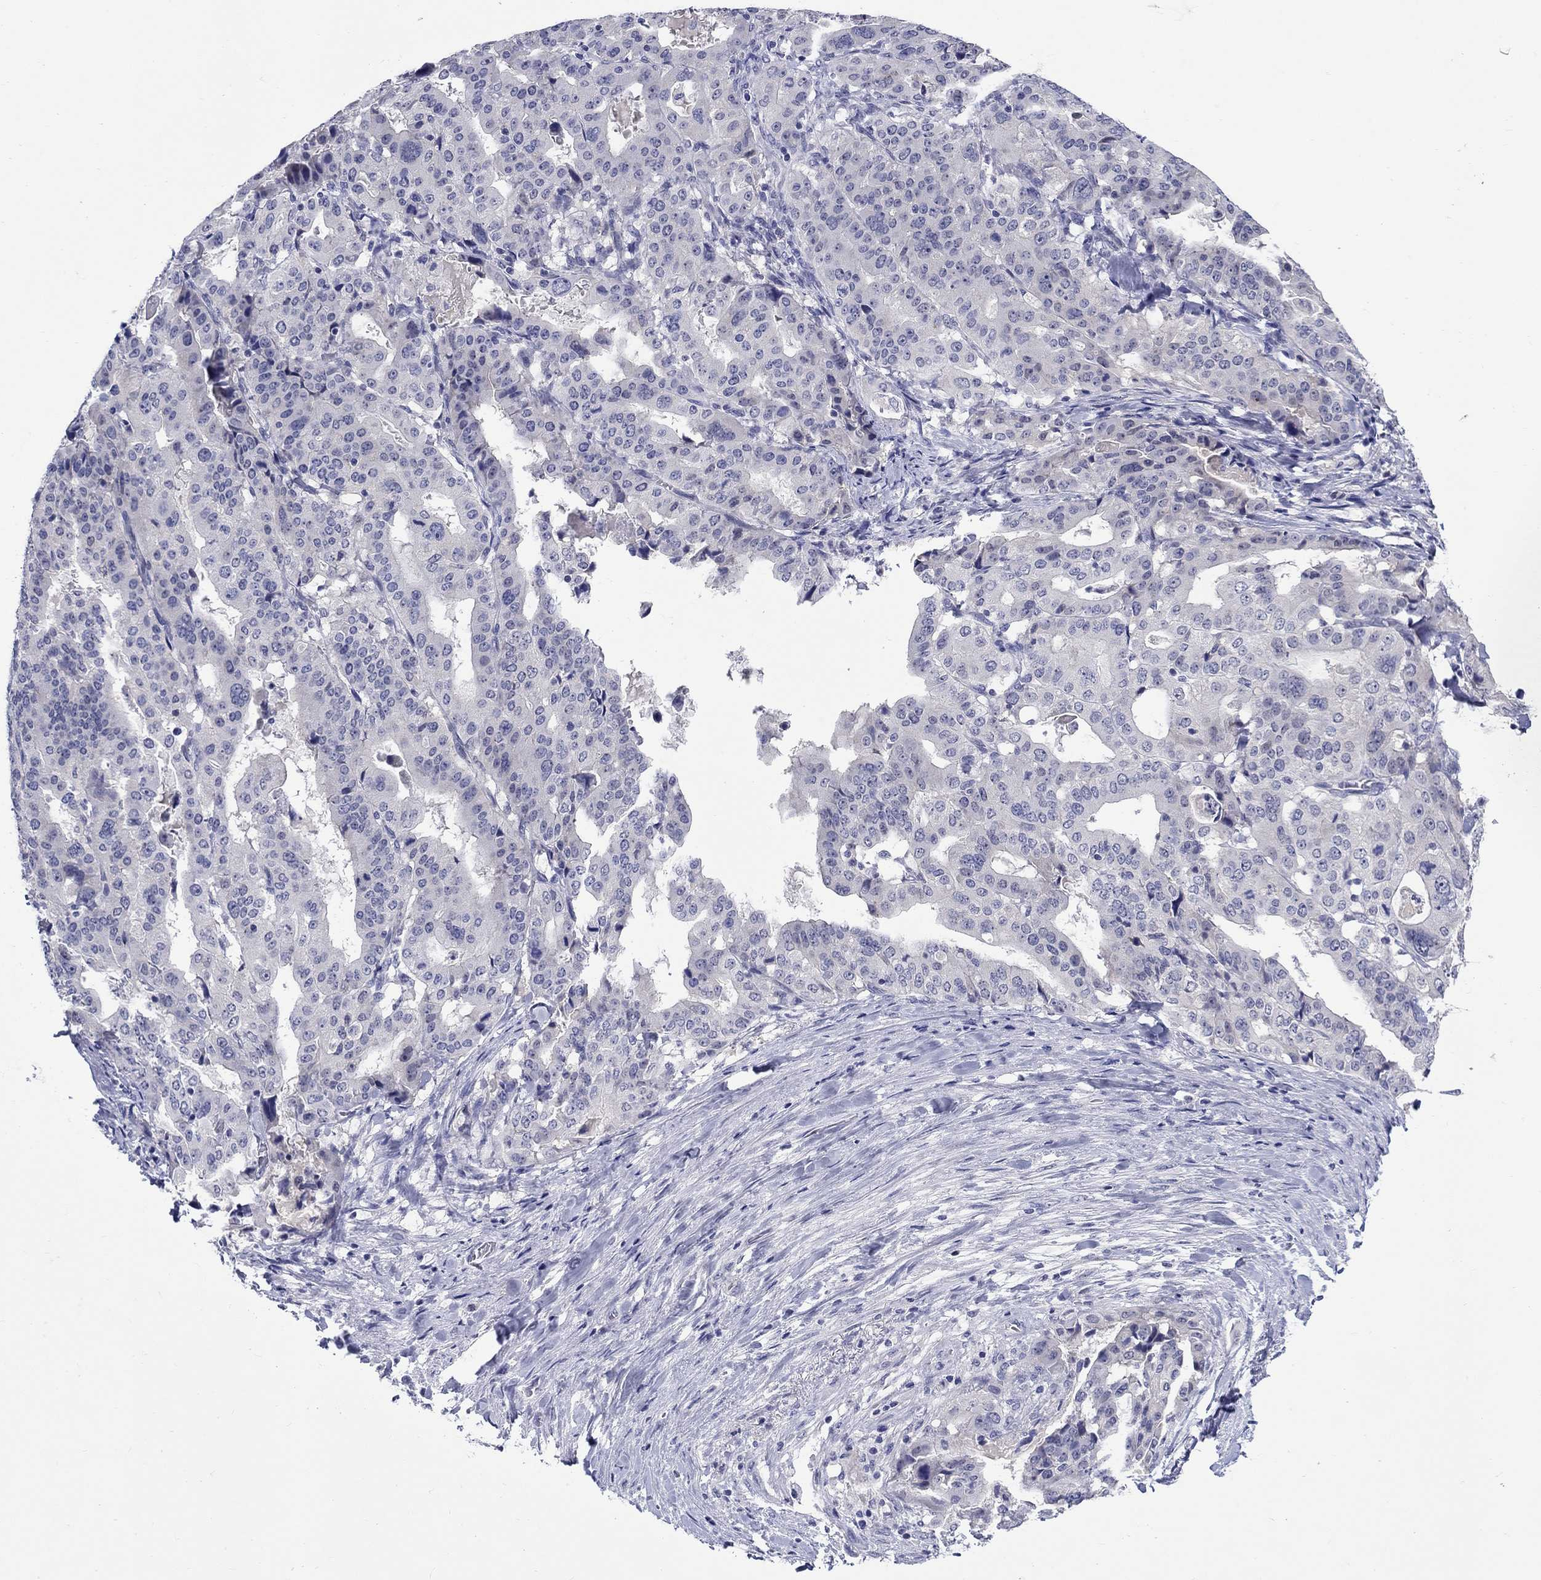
{"staining": {"intensity": "negative", "quantity": "none", "location": "none"}, "tissue": "stomach cancer", "cell_type": "Tumor cells", "image_type": "cancer", "snomed": [{"axis": "morphology", "description": "Adenocarcinoma, NOS"}, {"axis": "topography", "description": "Stomach"}], "caption": "Human stomach cancer (adenocarcinoma) stained for a protein using immunohistochemistry exhibits no expression in tumor cells.", "gene": "SLC30A3", "patient": {"sex": "male", "age": 48}}